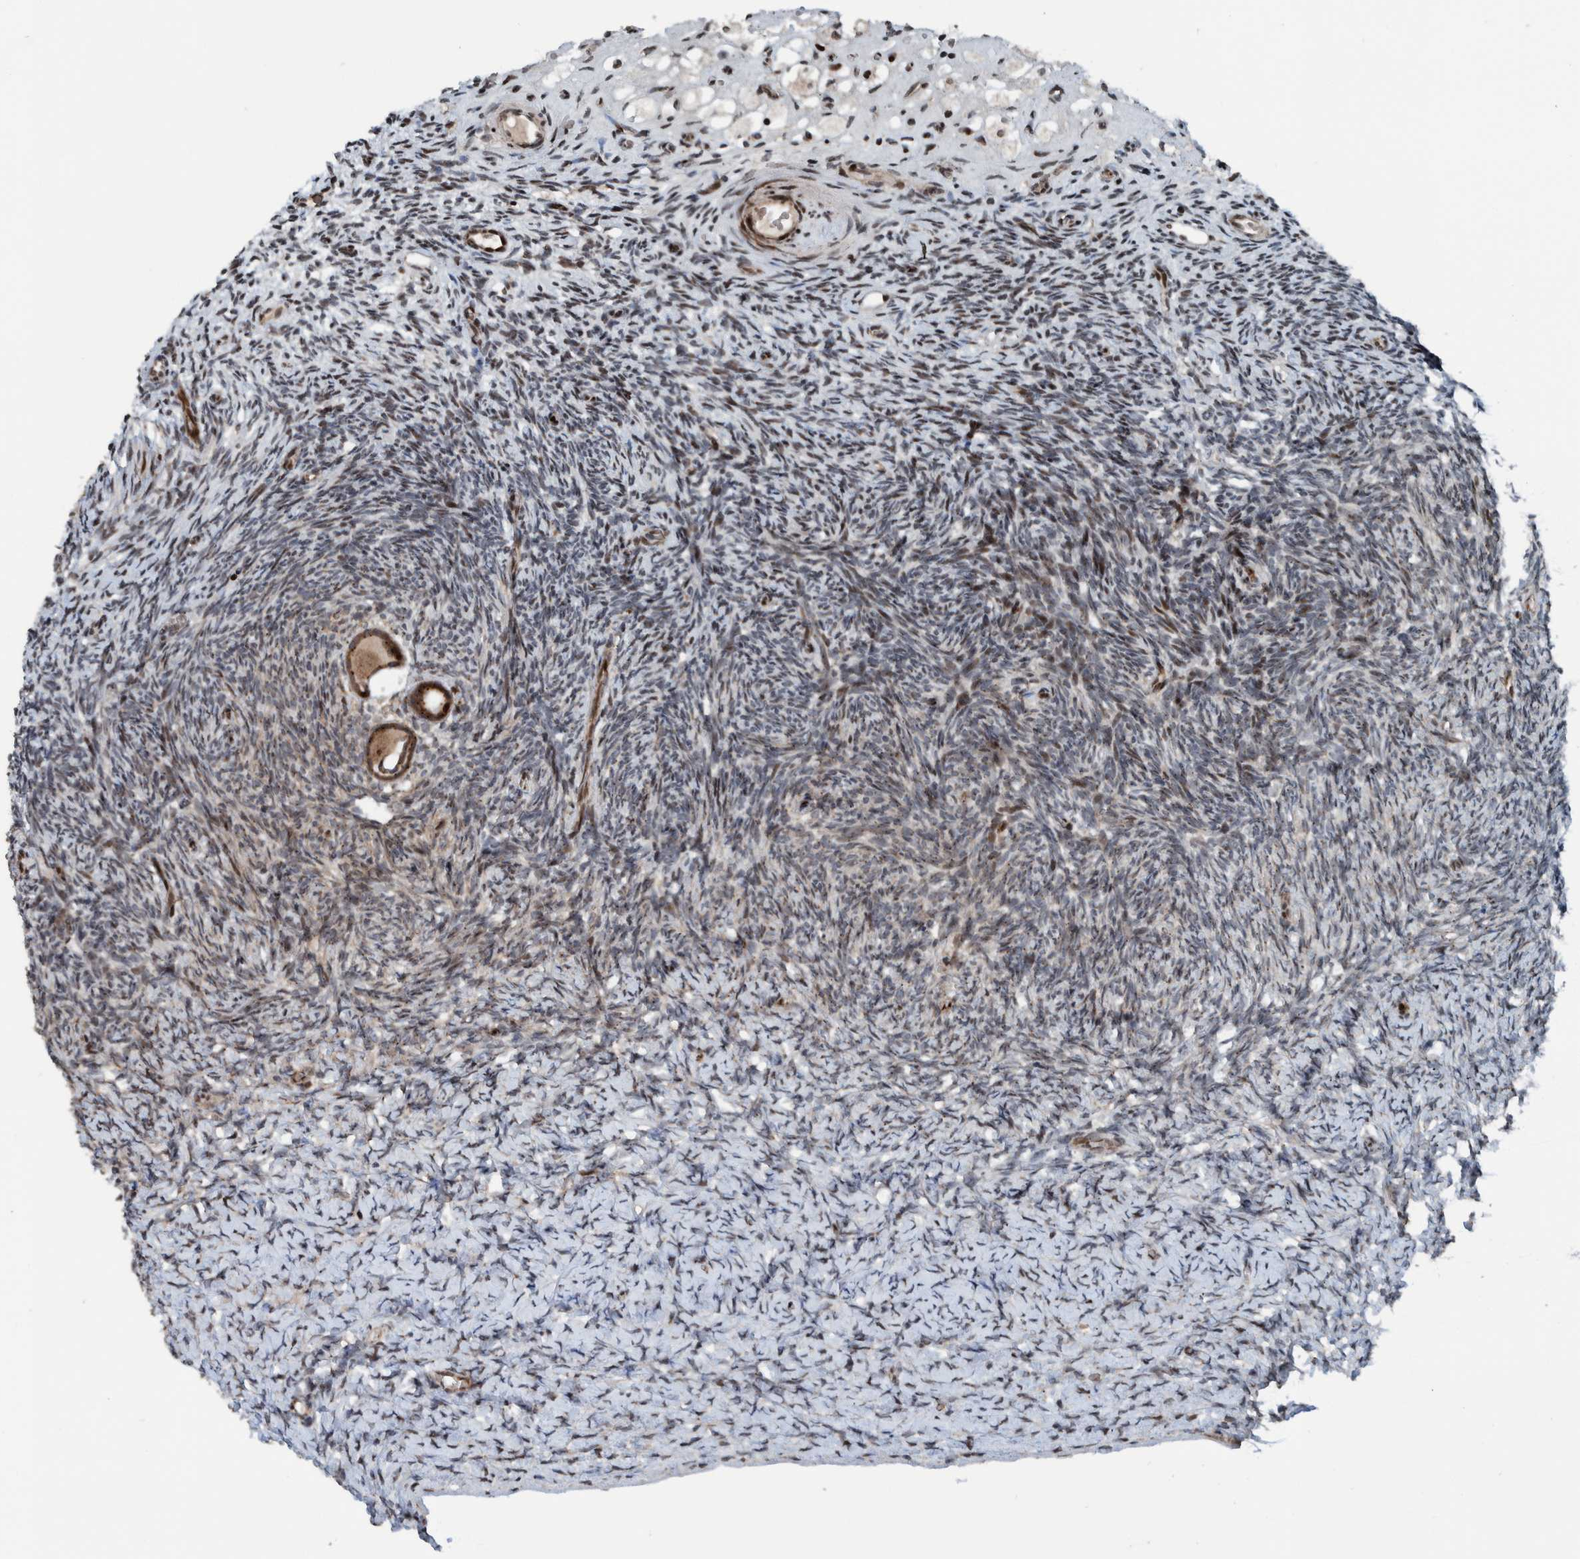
{"staining": {"intensity": "moderate", "quantity": ">75%", "location": "cytoplasmic/membranous,nuclear"}, "tissue": "ovary", "cell_type": "Follicle cells", "image_type": "normal", "snomed": [{"axis": "morphology", "description": "Normal tissue, NOS"}, {"axis": "topography", "description": "Ovary"}], "caption": "This image shows benign ovary stained with immunohistochemistry to label a protein in brown. The cytoplasmic/membranous,nuclear of follicle cells show moderate positivity for the protein. Nuclei are counter-stained blue.", "gene": "ZNF366", "patient": {"sex": "female", "age": 34}}